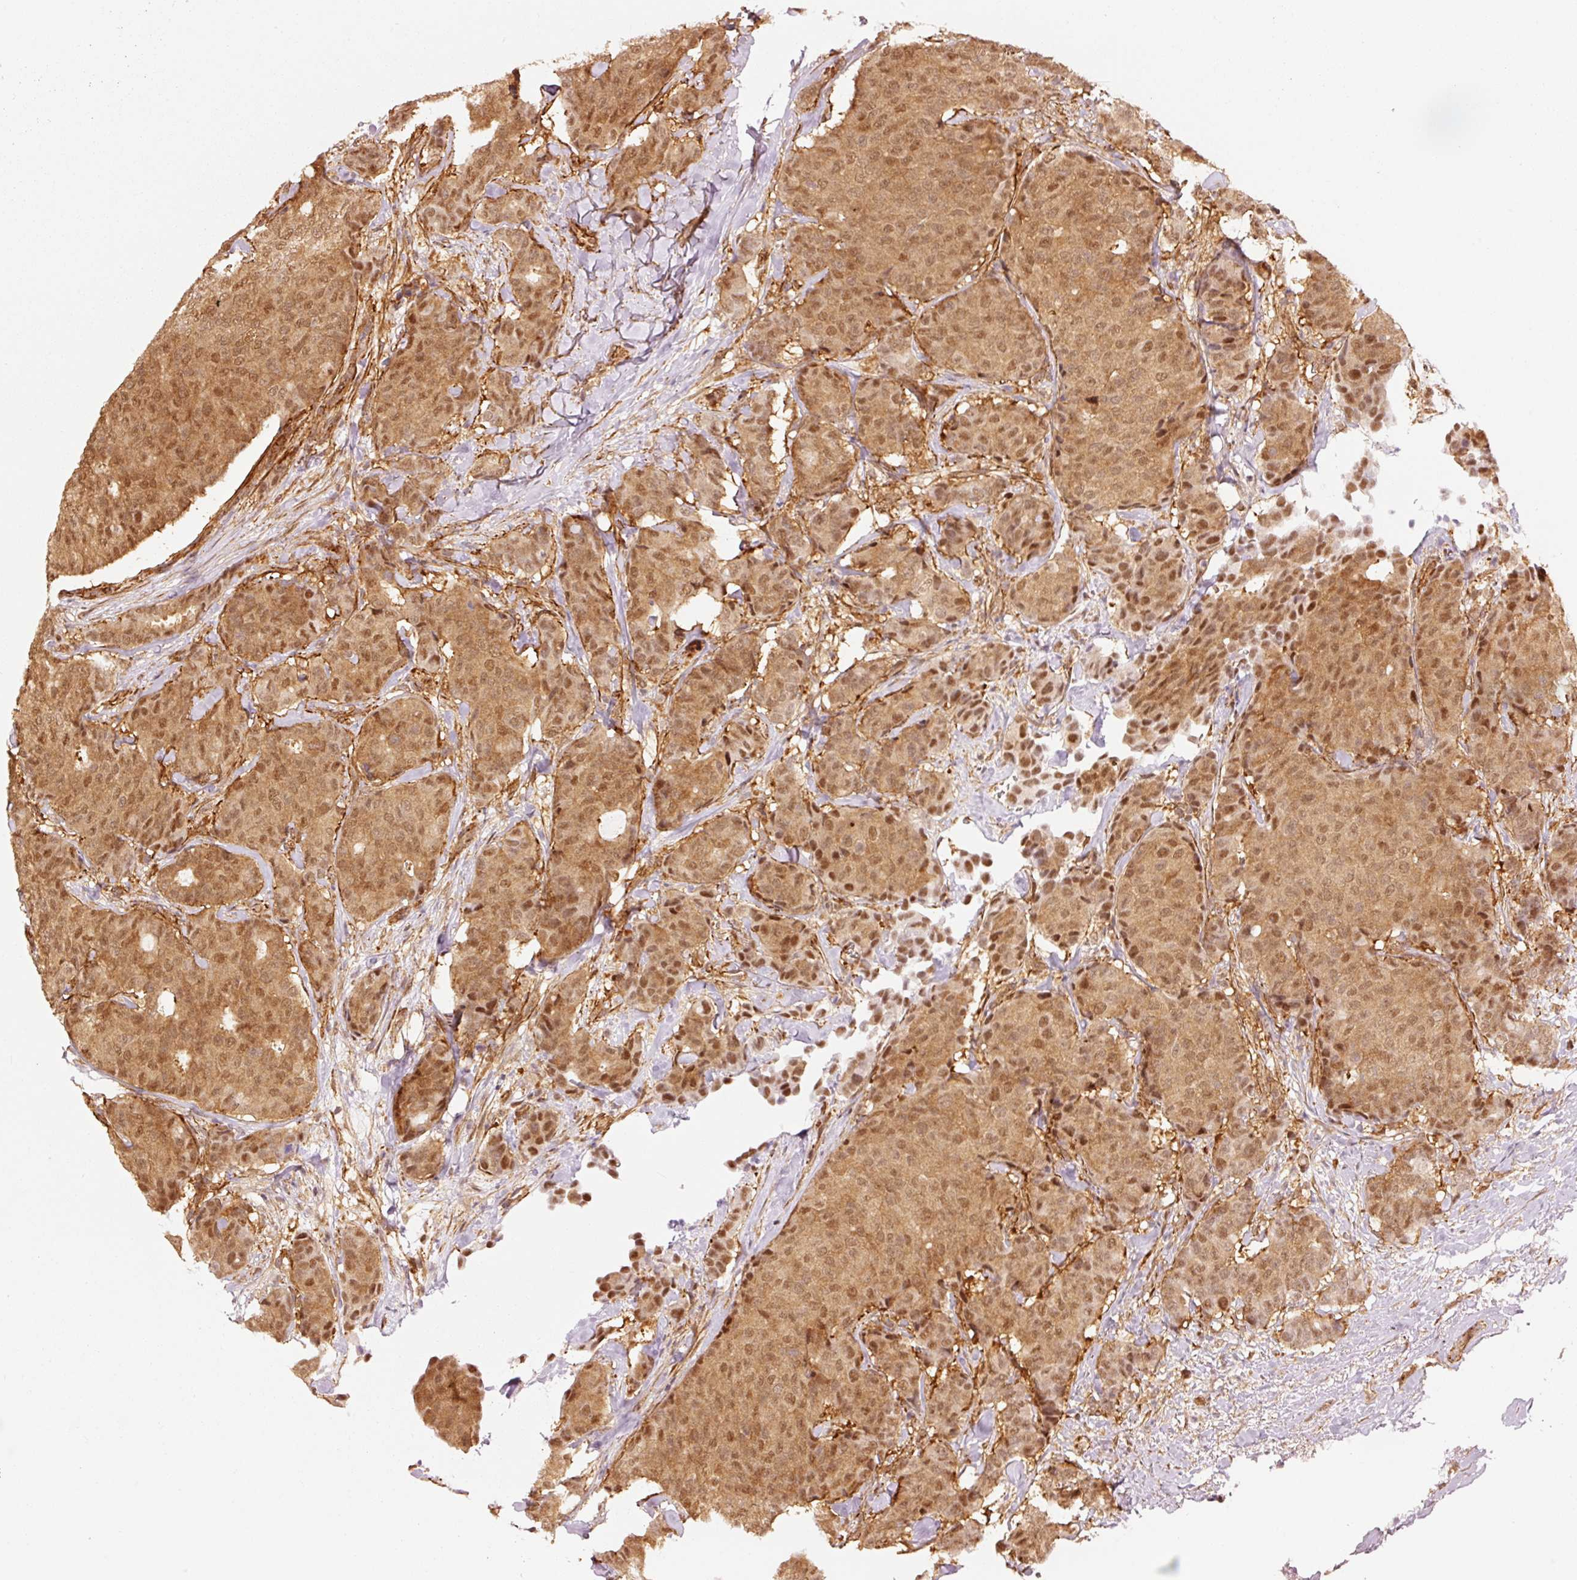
{"staining": {"intensity": "moderate", "quantity": ">75%", "location": "cytoplasmic/membranous,nuclear"}, "tissue": "breast cancer", "cell_type": "Tumor cells", "image_type": "cancer", "snomed": [{"axis": "morphology", "description": "Duct carcinoma"}, {"axis": "topography", "description": "Breast"}], "caption": "About >75% of tumor cells in breast cancer exhibit moderate cytoplasmic/membranous and nuclear protein staining as visualized by brown immunohistochemical staining.", "gene": "PSMD1", "patient": {"sex": "female", "age": 75}}